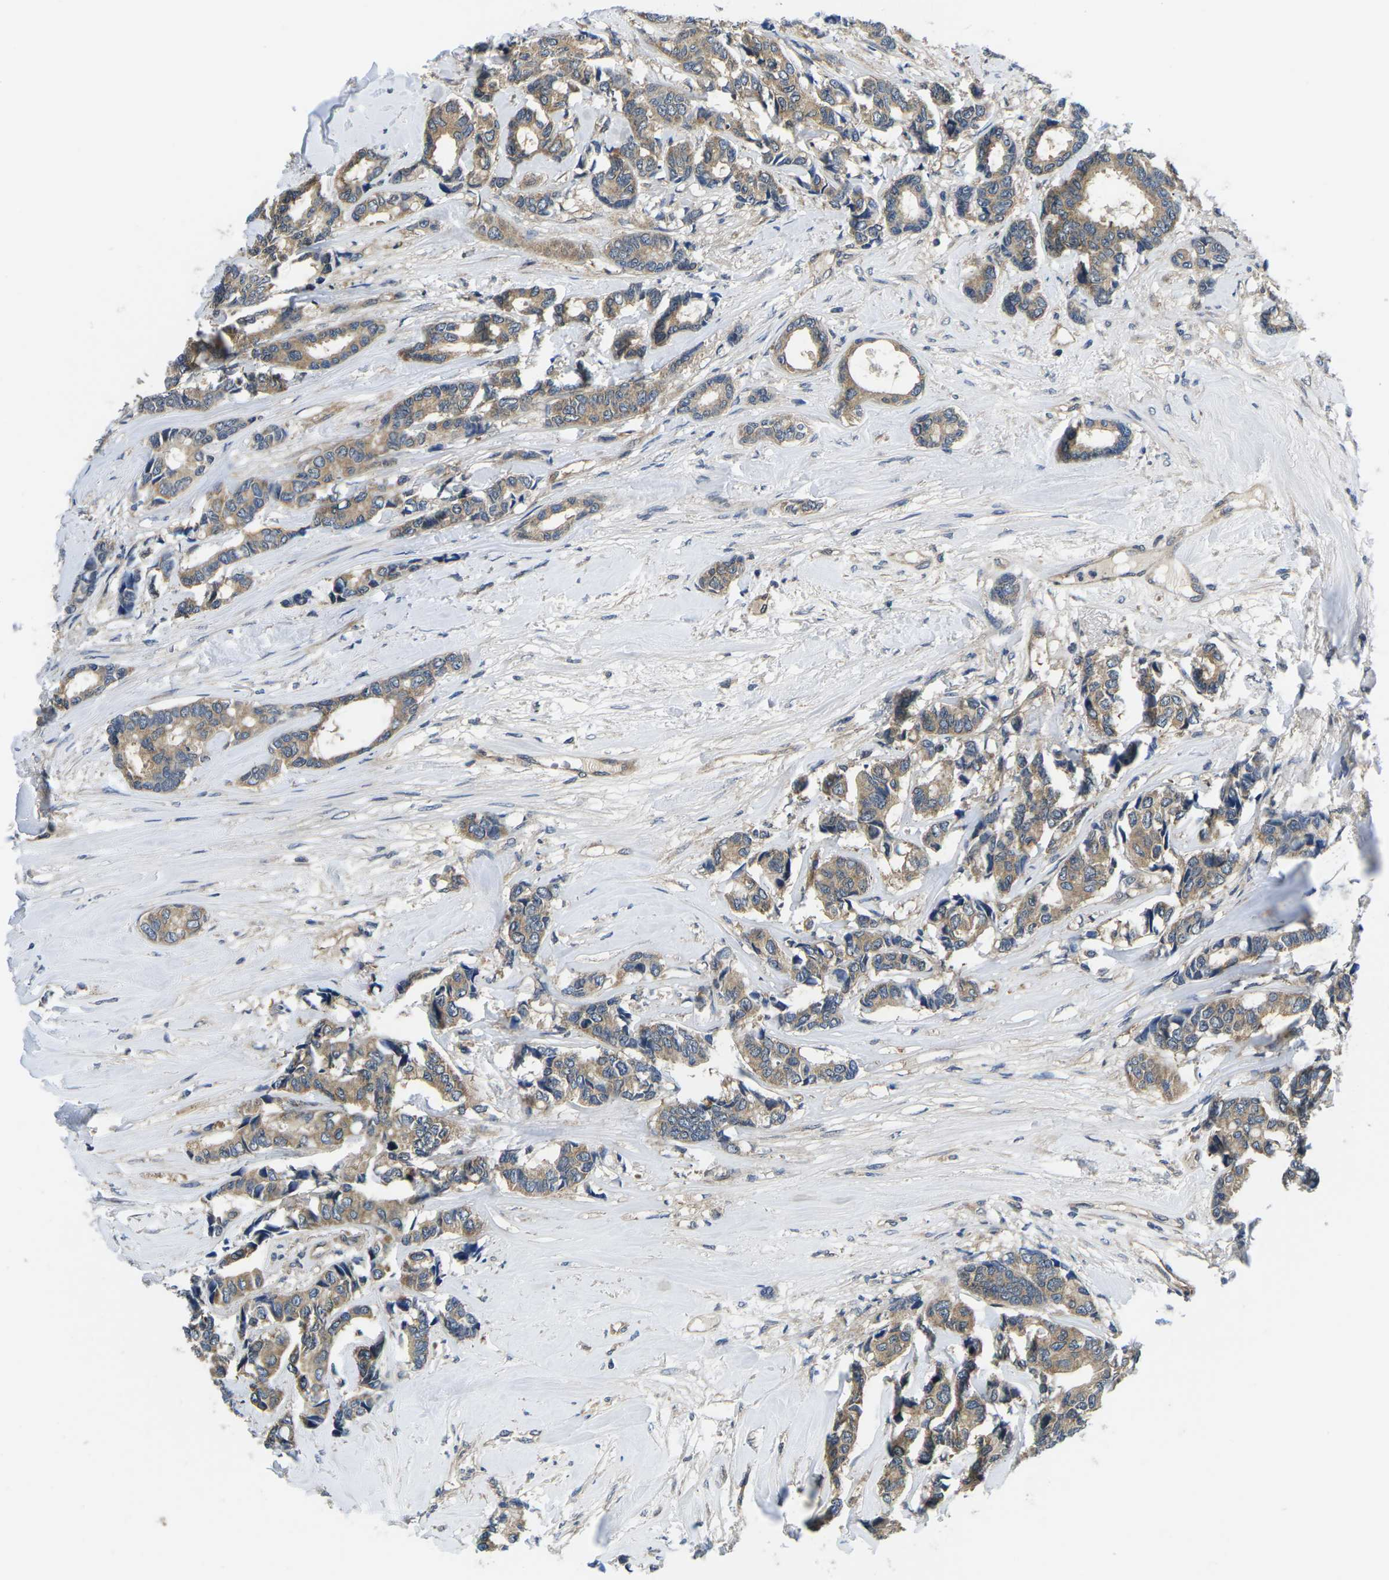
{"staining": {"intensity": "moderate", "quantity": ">75%", "location": "cytoplasmic/membranous"}, "tissue": "breast cancer", "cell_type": "Tumor cells", "image_type": "cancer", "snomed": [{"axis": "morphology", "description": "Duct carcinoma"}, {"axis": "topography", "description": "Breast"}], "caption": "DAB (3,3'-diaminobenzidine) immunohistochemical staining of invasive ductal carcinoma (breast) demonstrates moderate cytoplasmic/membranous protein expression in about >75% of tumor cells.", "gene": "GSK3B", "patient": {"sex": "female", "age": 87}}